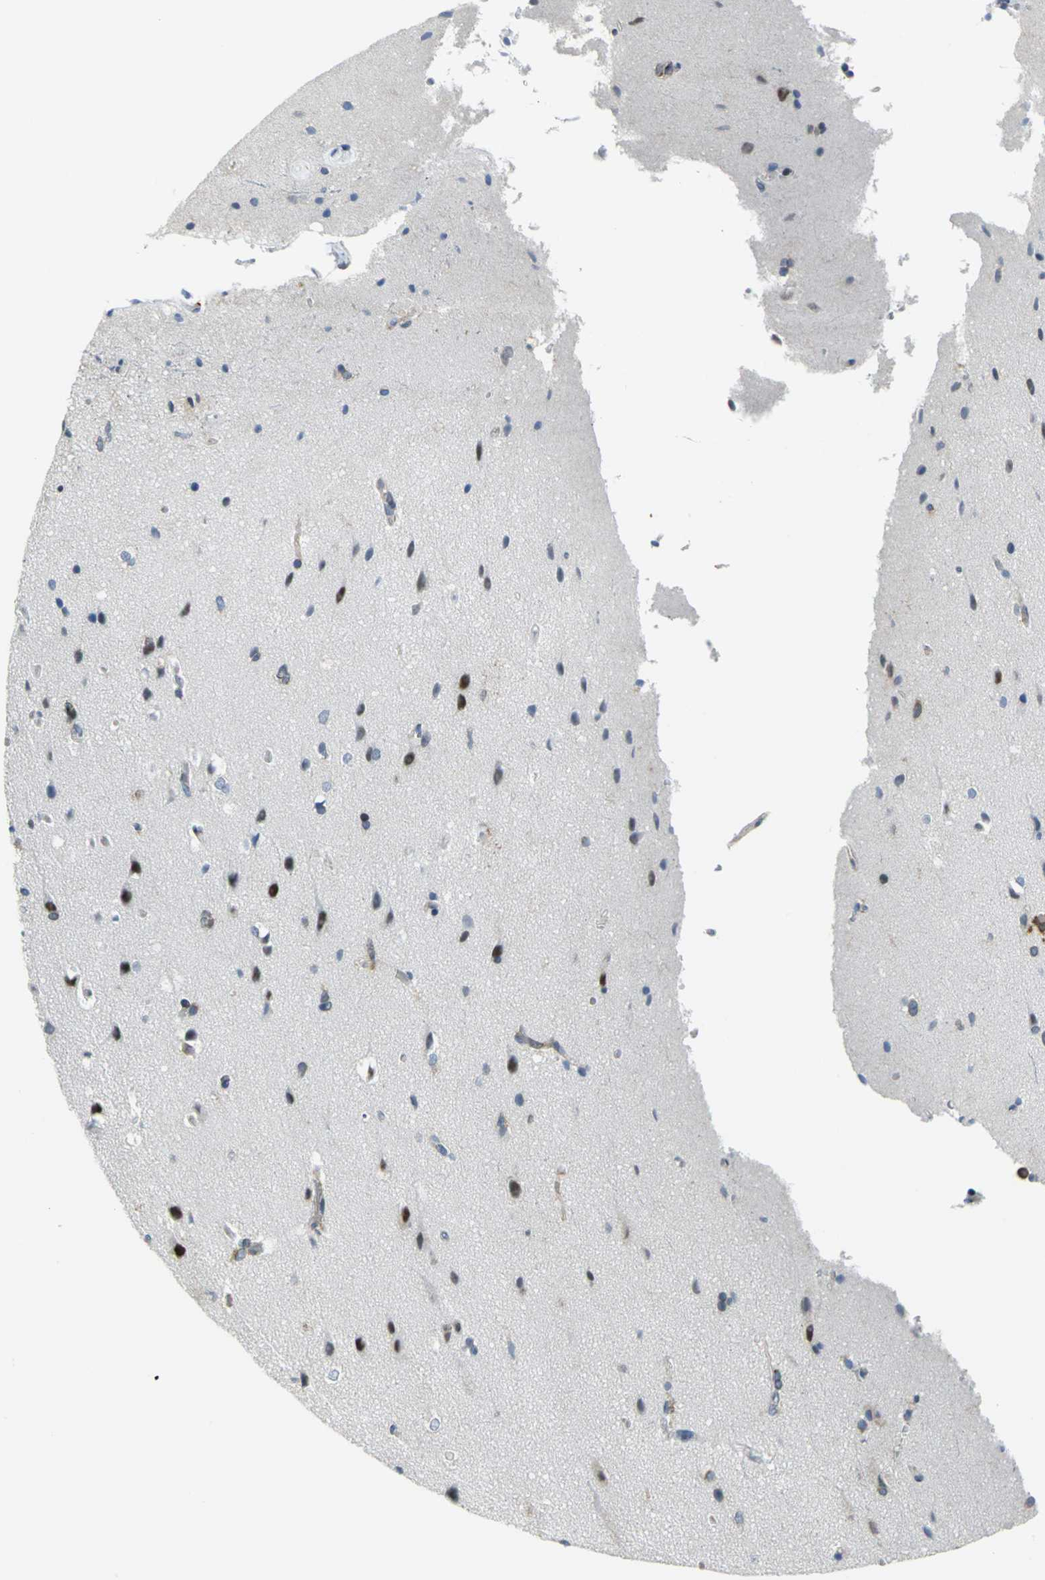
{"staining": {"intensity": "negative", "quantity": "none", "location": "none"}, "tissue": "cerebral cortex", "cell_type": "Endothelial cells", "image_type": "normal", "snomed": [{"axis": "morphology", "description": "Normal tissue, NOS"}, {"axis": "topography", "description": "Cerebral cortex"}], "caption": "The histopathology image displays no significant positivity in endothelial cells of cerebral cortex.", "gene": "YBX1", "patient": {"sex": "male", "age": 62}}